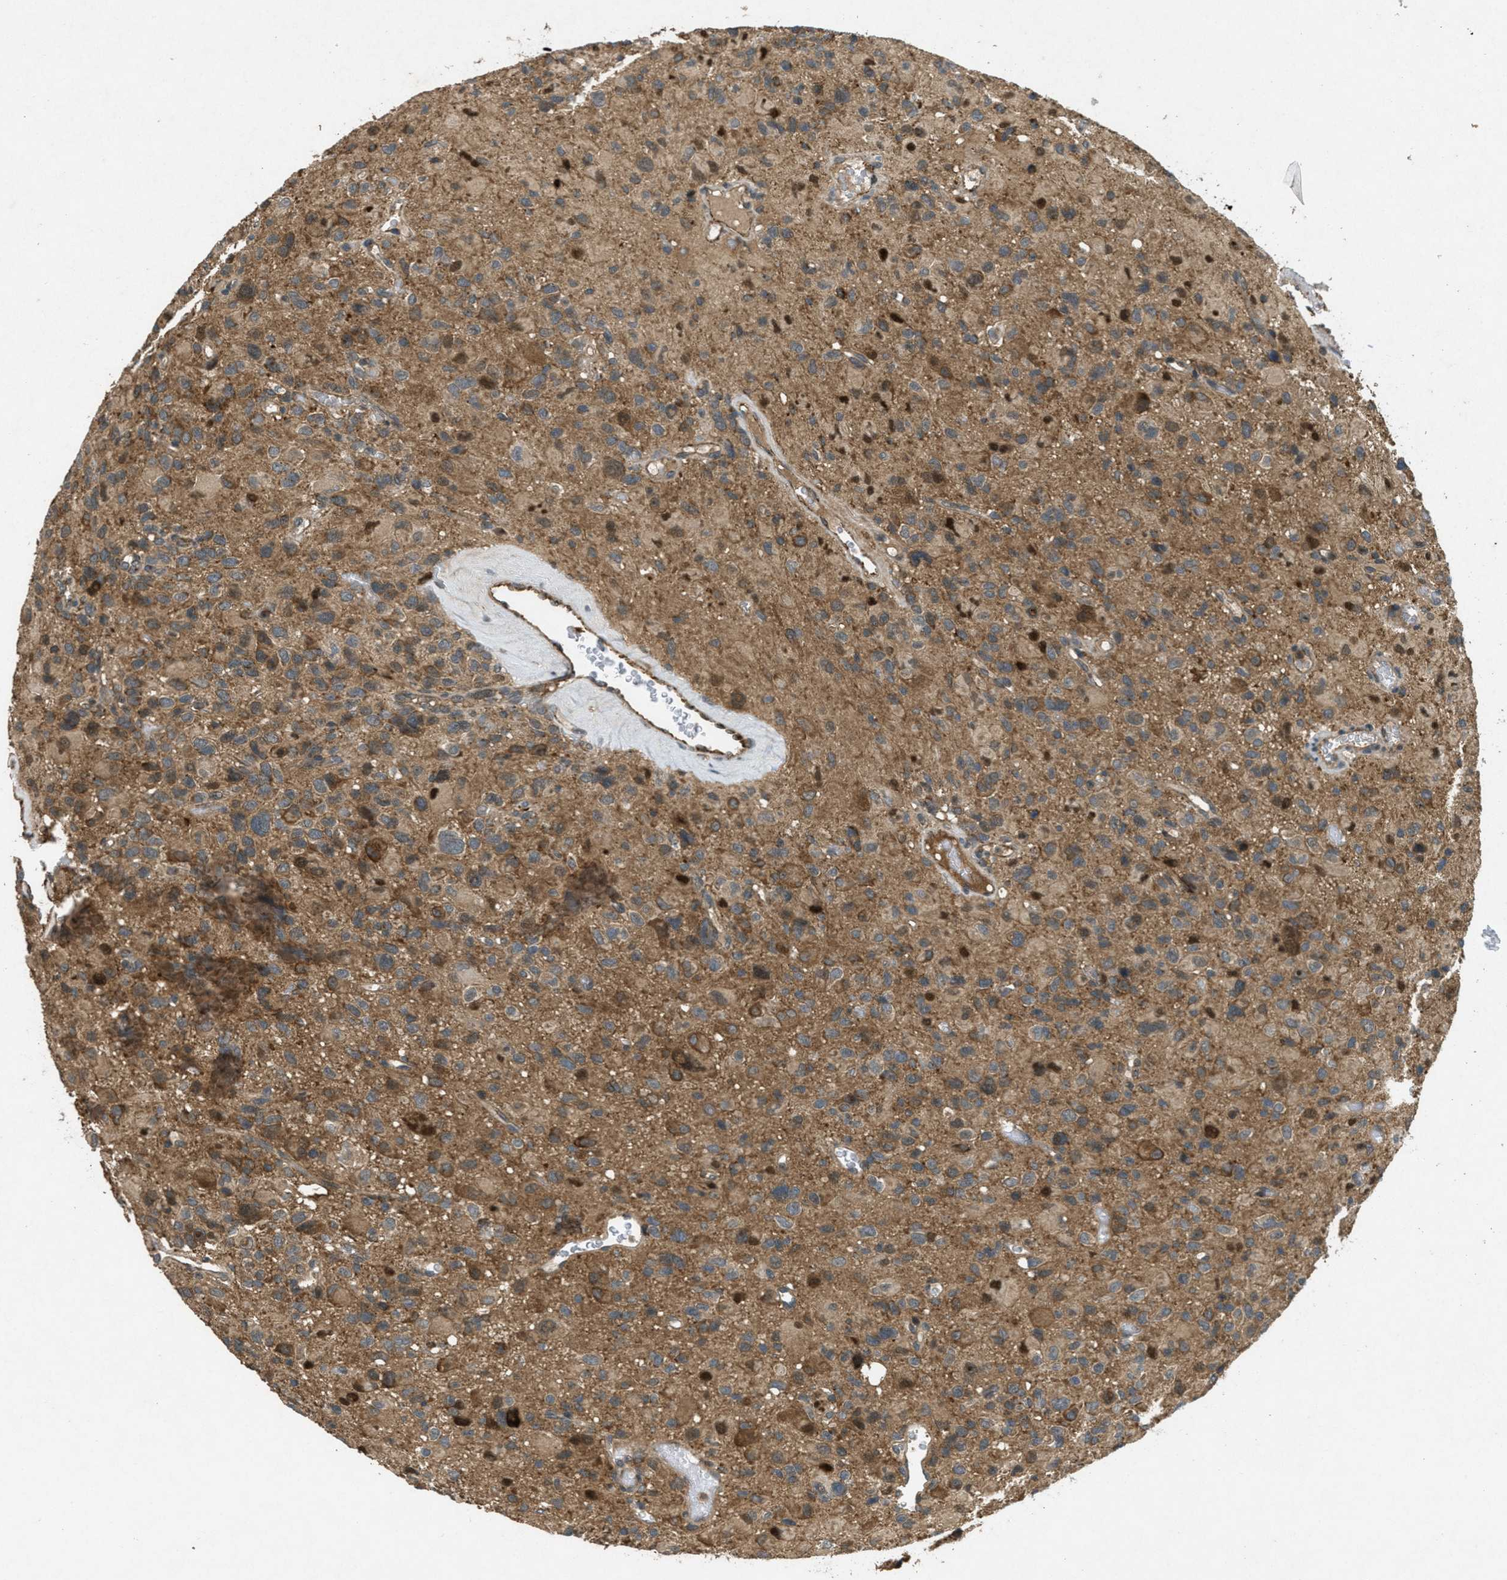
{"staining": {"intensity": "moderate", "quantity": ">75%", "location": "cytoplasmic/membranous"}, "tissue": "glioma", "cell_type": "Tumor cells", "image_type": "cancer", "snomed": [{"axis": "morphology", "description": "Glioma, malignant, High grade"}, {"axis": "topography", "description": "Brain"}], "caption": "Human glioma stained for a protein (brown) reveals moderate cytoplasmic/membranous positive expression in approximately >75% of tumor cells.", "gene": "PPP1R15A", "patient": {"sex": "male", "age": 48}}